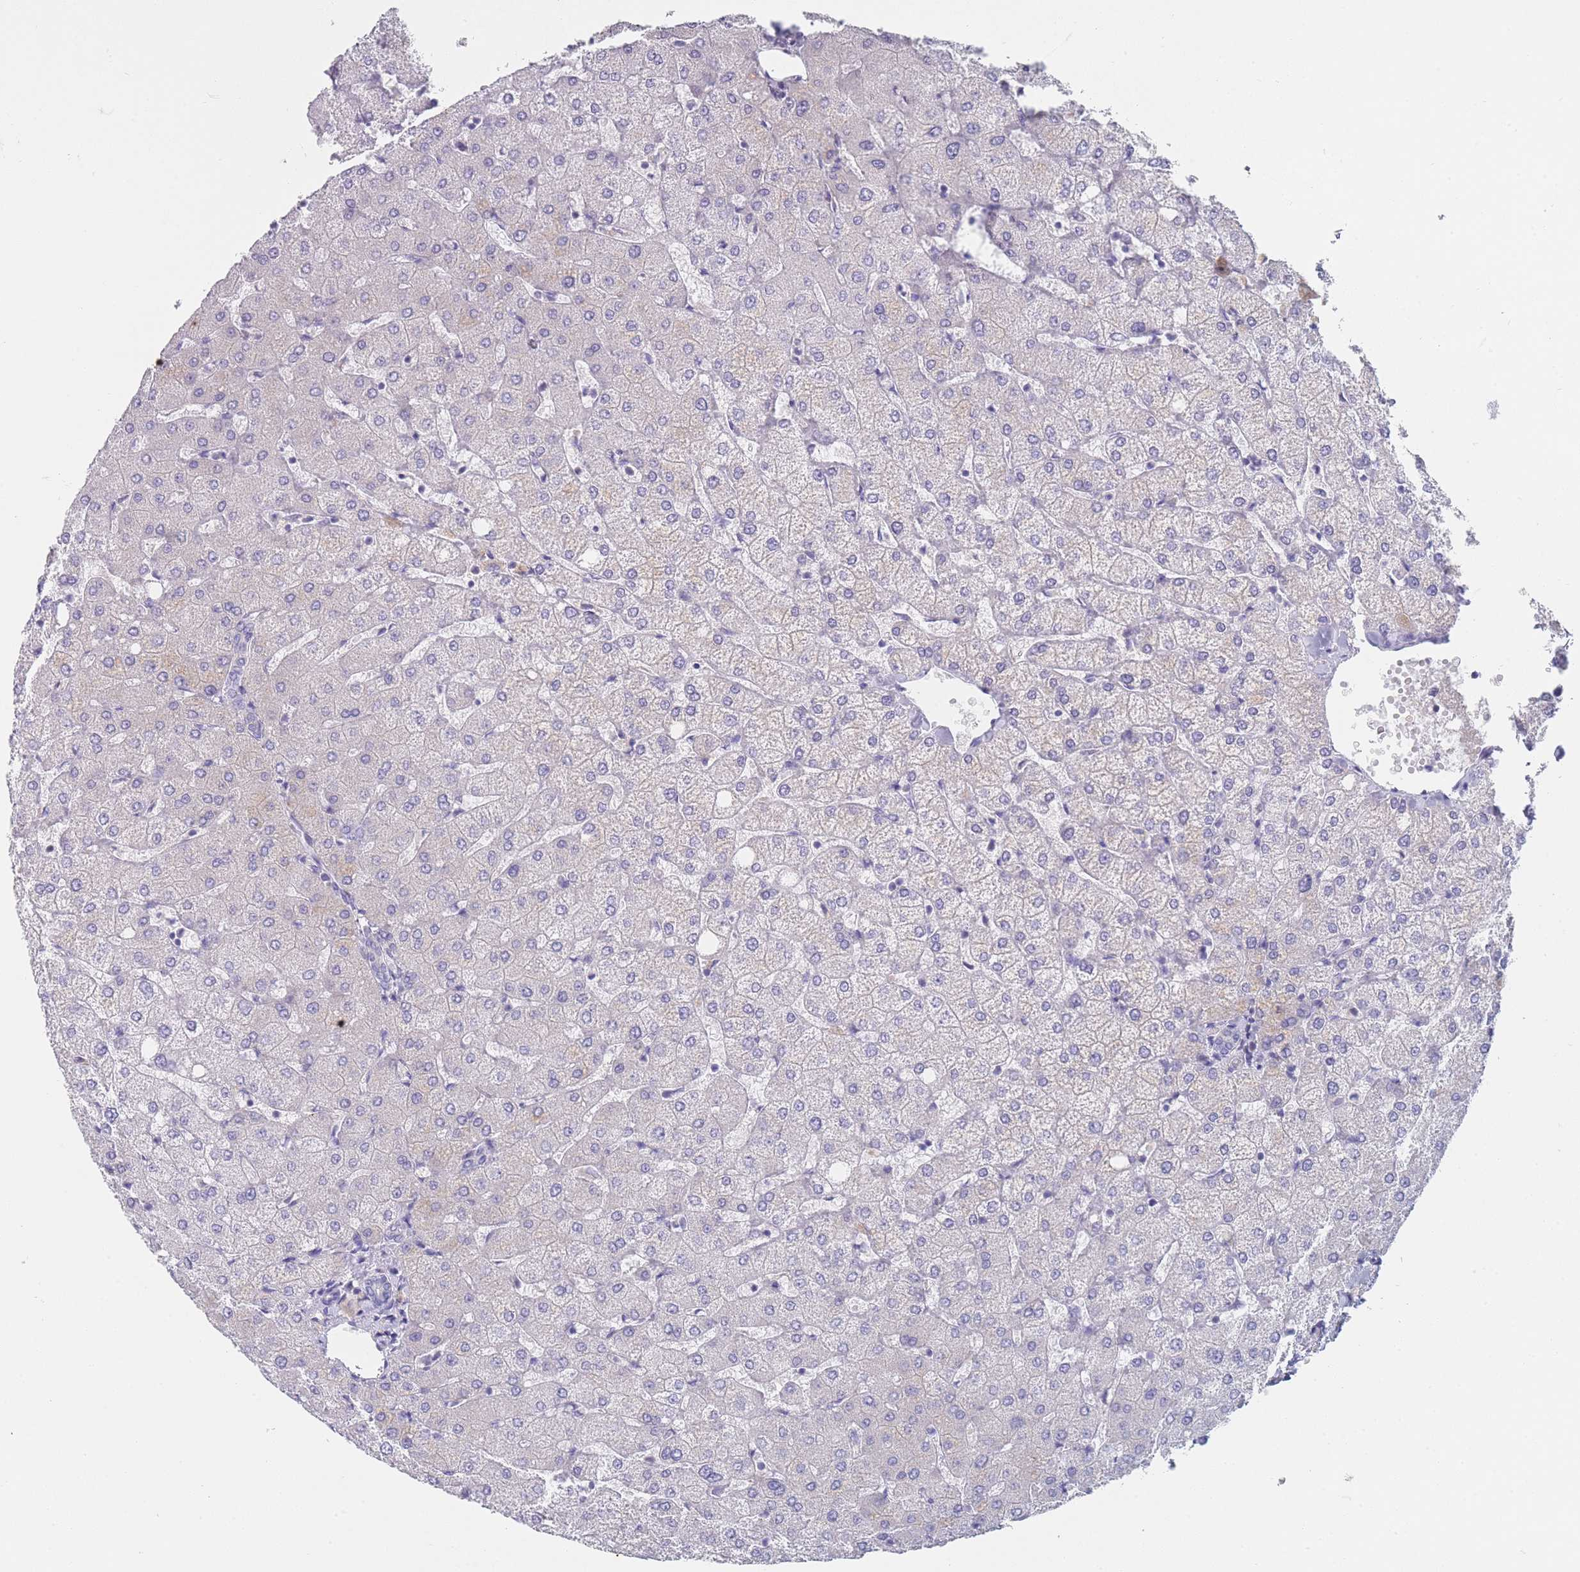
{"staining": {"intensity": "negative", "quantity": "none", "location": "none"}, "tissue": "liver", "cell_type": "Cholangiocytes", "image_type": "normal", "snomed": [{"axis": "morphology", "description": "Normal tissue, NOS"}, {"axis": "topography", "description": "Liver"}], "caption": "Human liver stained for a protein using IHC displays no positivity in cholangiocytes.", "gene": "MRPS14", "patient": {"sex": "female", "age": 54}}